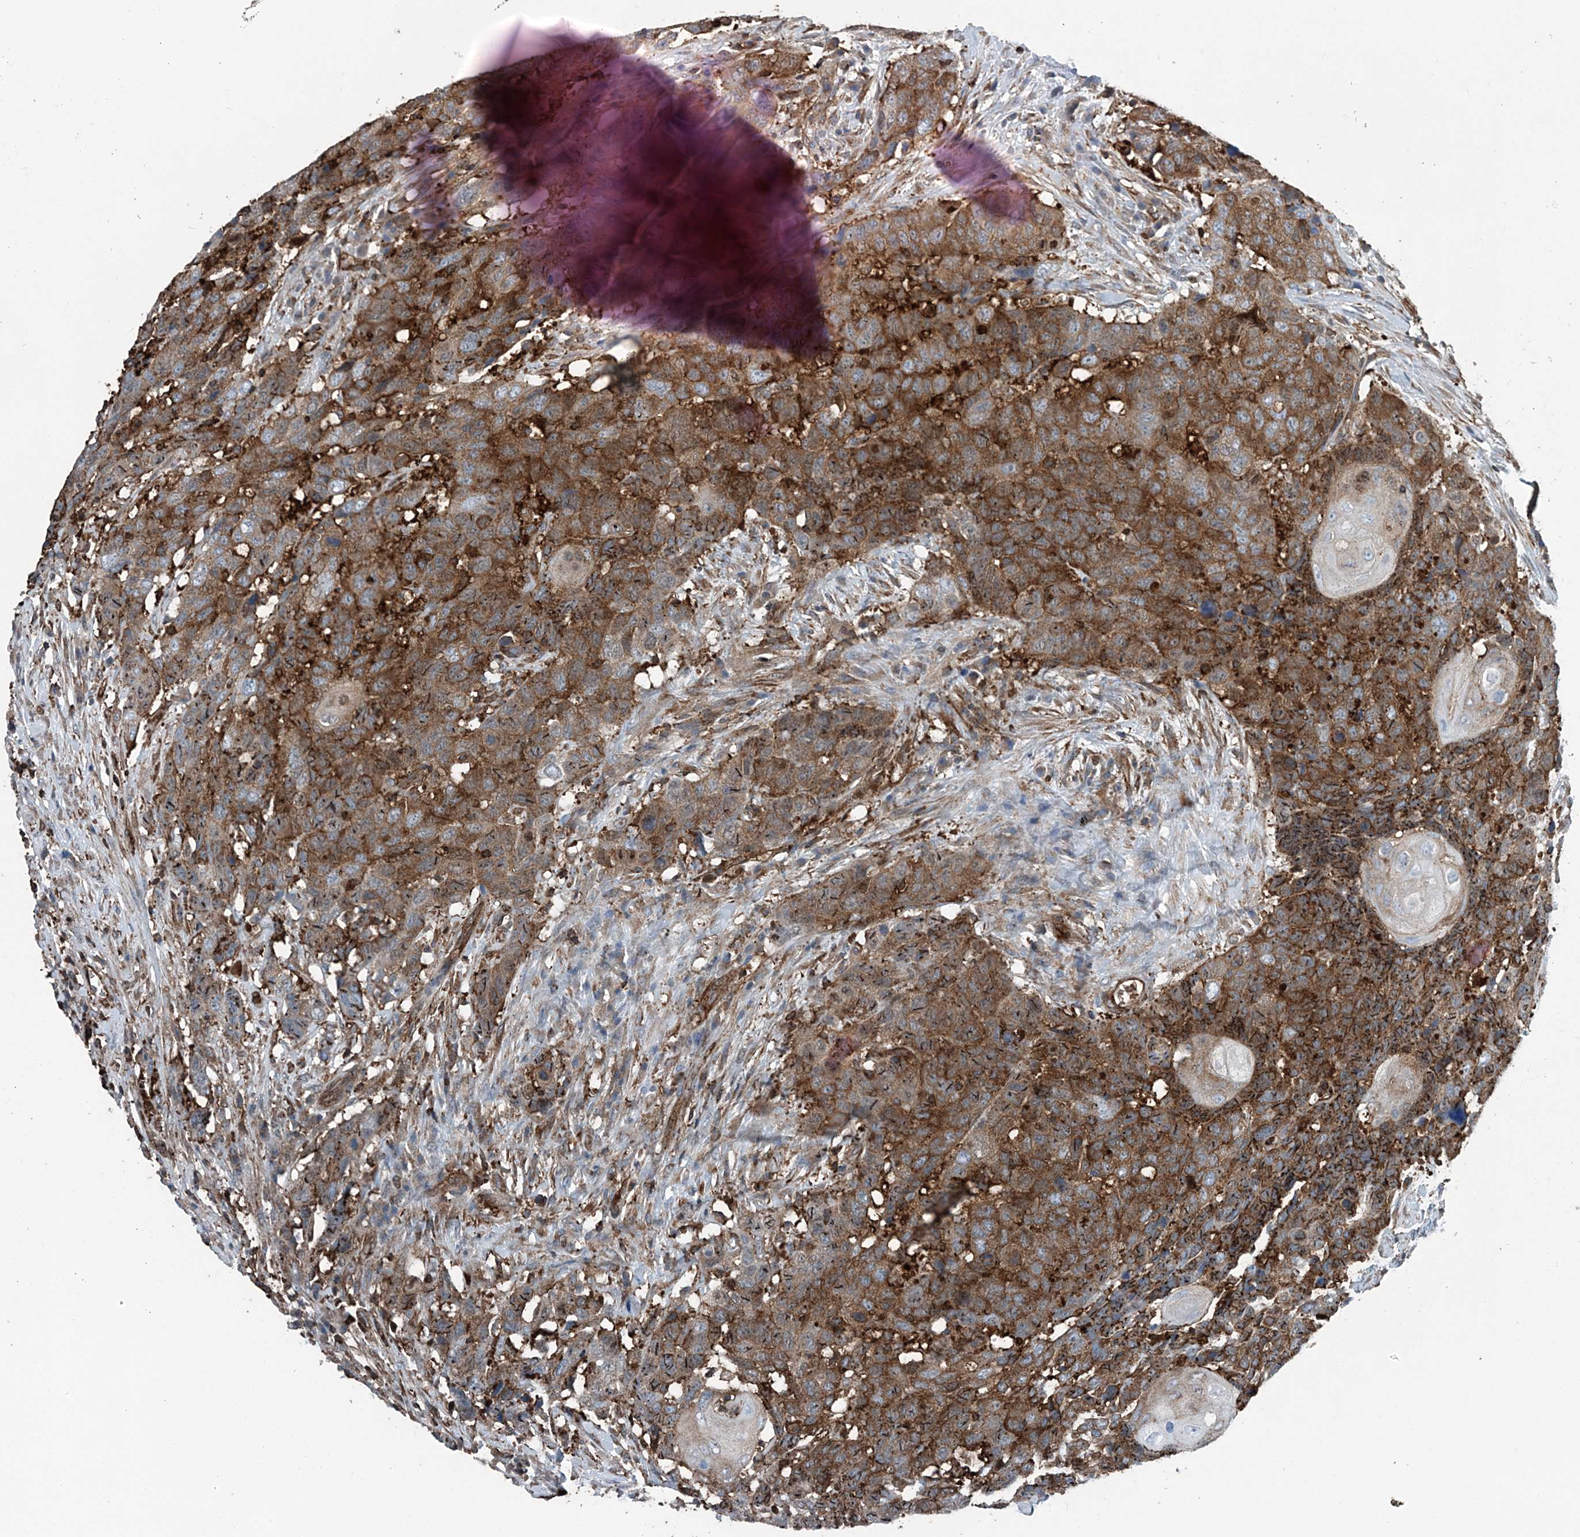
{"staining": {"intensity": "strong", "quantity": ">75%", "location": "cytoplasmic/membranous"}, "tissue": "head and neck cancer", "cell_type": "Tumor cells", "image_type": "cancer", "snomed": [{"axis": "morphology", "description": "Squamous cell carcinoma, NOS"}, {"axis": "topography", "description": "Head-Neck"}], "caption": "Immunohistochemical staining of human head and neck cancer shows high levels of strong cytoplasmic/membranous staining in approximately >75% of tumor cells.", "gene": "CFL1", "patient": {"sex": "male", "age": 66}}